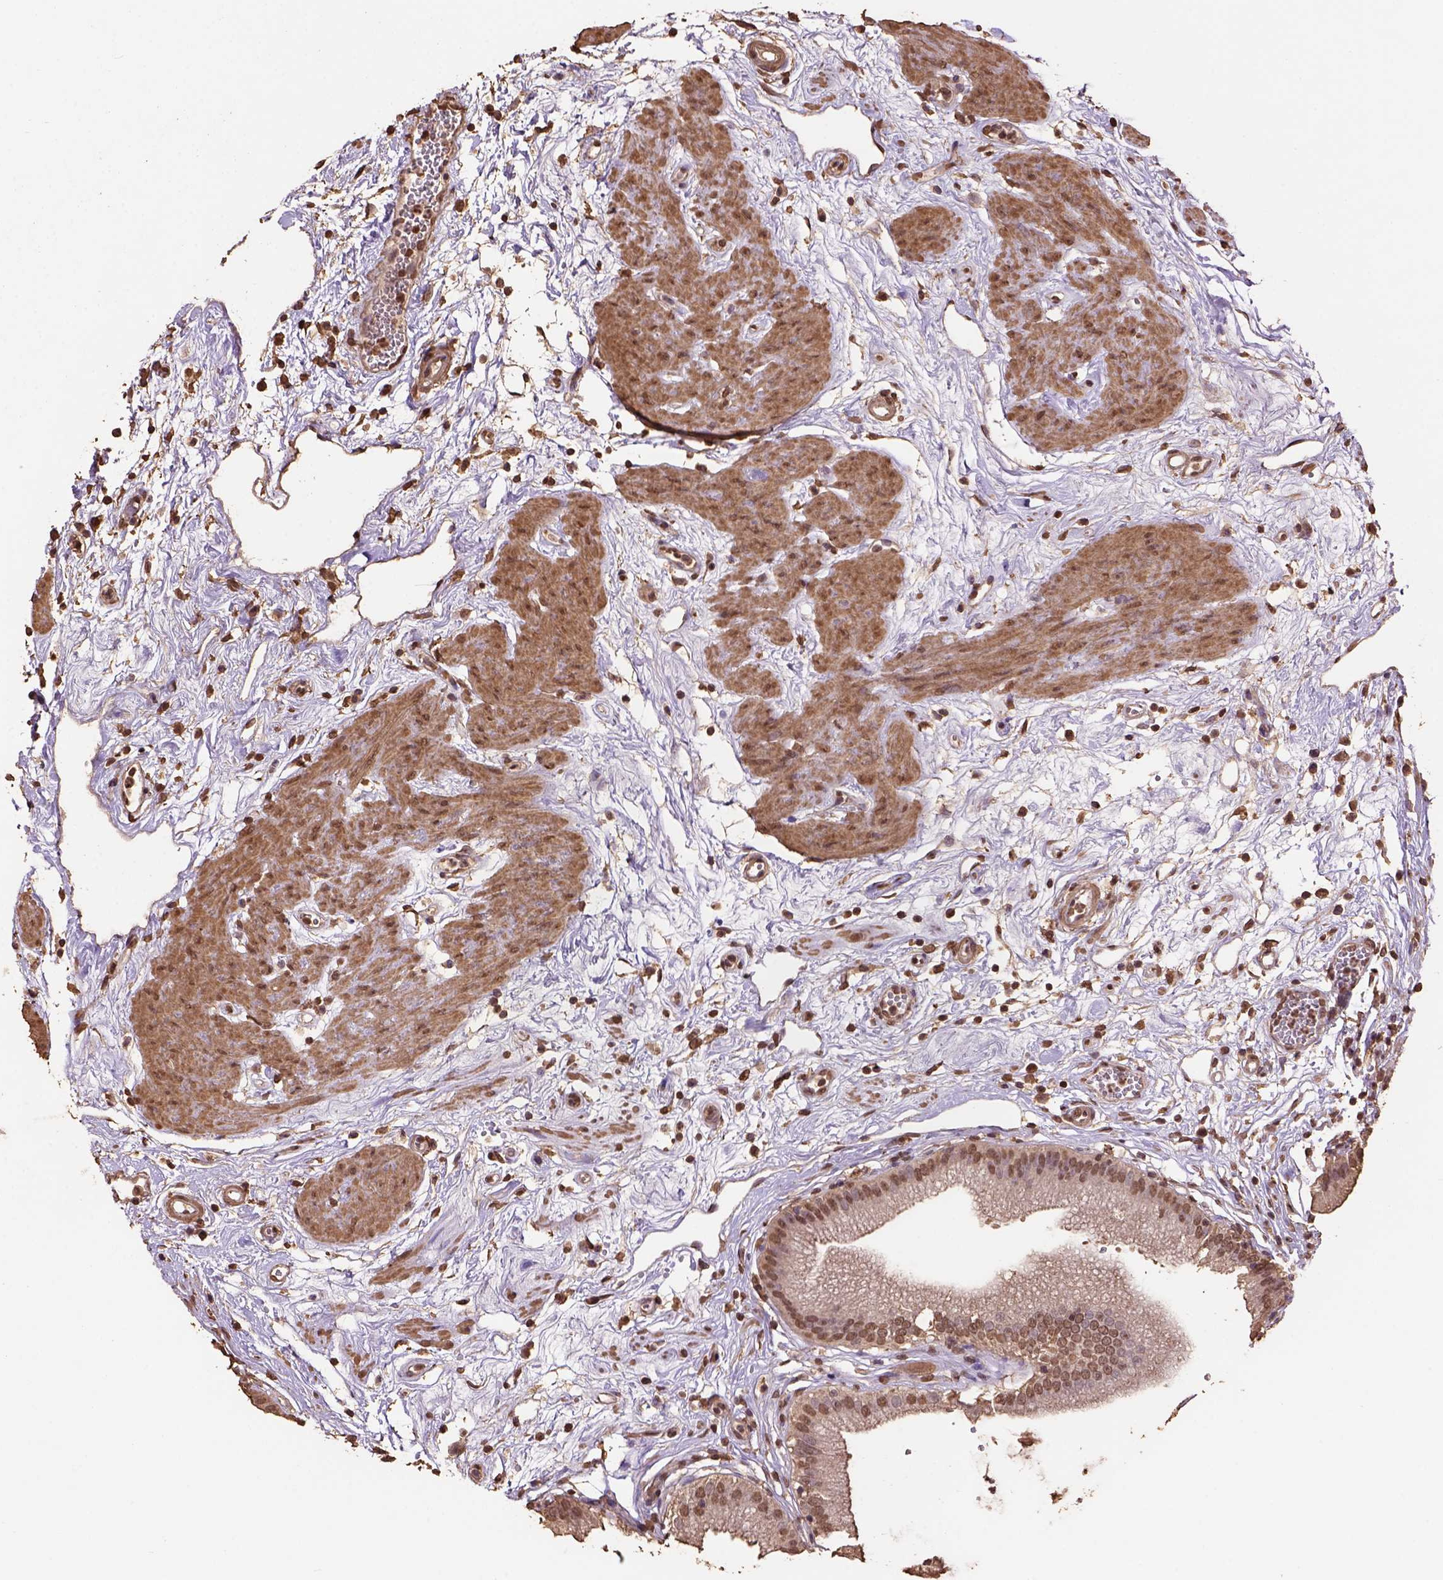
{"staining": {"intensity": "moderate", "quantity": ">75%", "location": "nuclear"}, "tissue": "gallbladder", "cell_type": "Glandular cells", "image_type": "normal", "snomed": [{"axis": "morphology", "description": "Normal tissue, NOS"}, {"axis": "topography", "description": "Gallbladder"}], "caption": "Protein expression by IHC demonstrates moderate nuclear positivity in about >75% of glandular cells in unremarkable gallbladder.", "gene": "CSTF2T", "patient": {"sex": "female", "age": 65}}